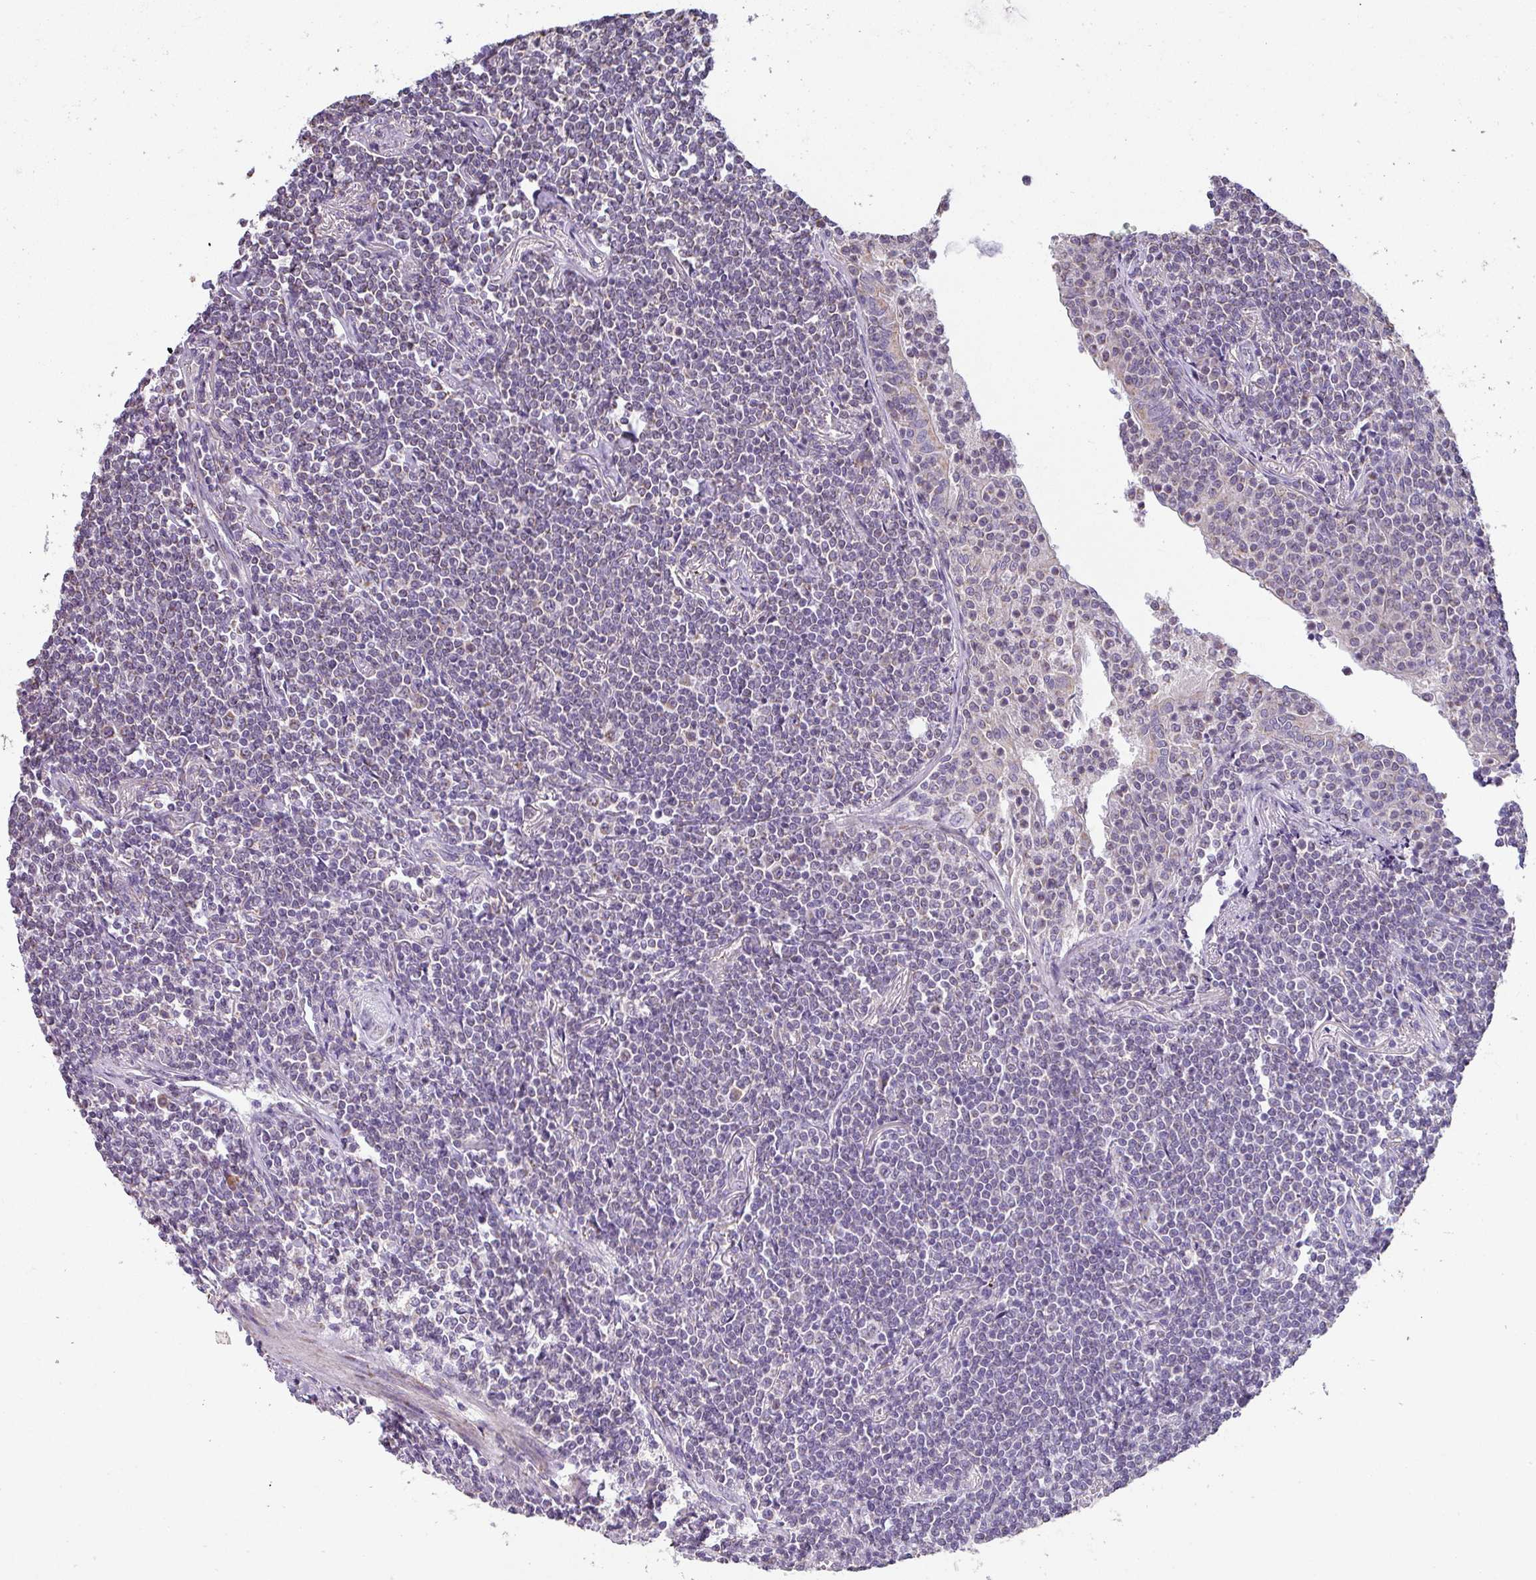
{"staining": {"intensity": "negative", "quantity": "none", "location": "none"}, "tissue": "lymphoma", "cell_type": "Tumor cells", "image_type": "cancer", "snomed": [{"axis": "morphology", "description": "Malignant lymphoma, non-Hodgkin's type, Low grade"}, {"axis": "topography", "description": "Lung"}], "caption": "DAB immunohistochemical staining of human lymphoma demonstrates no significant expression in tumor cells. (DAB (3,3'-diaminobenzidine) IHC with hematoxylin counter stain).", "gene": "PALS2", "patient": {"sex": "female", "age": 71}}